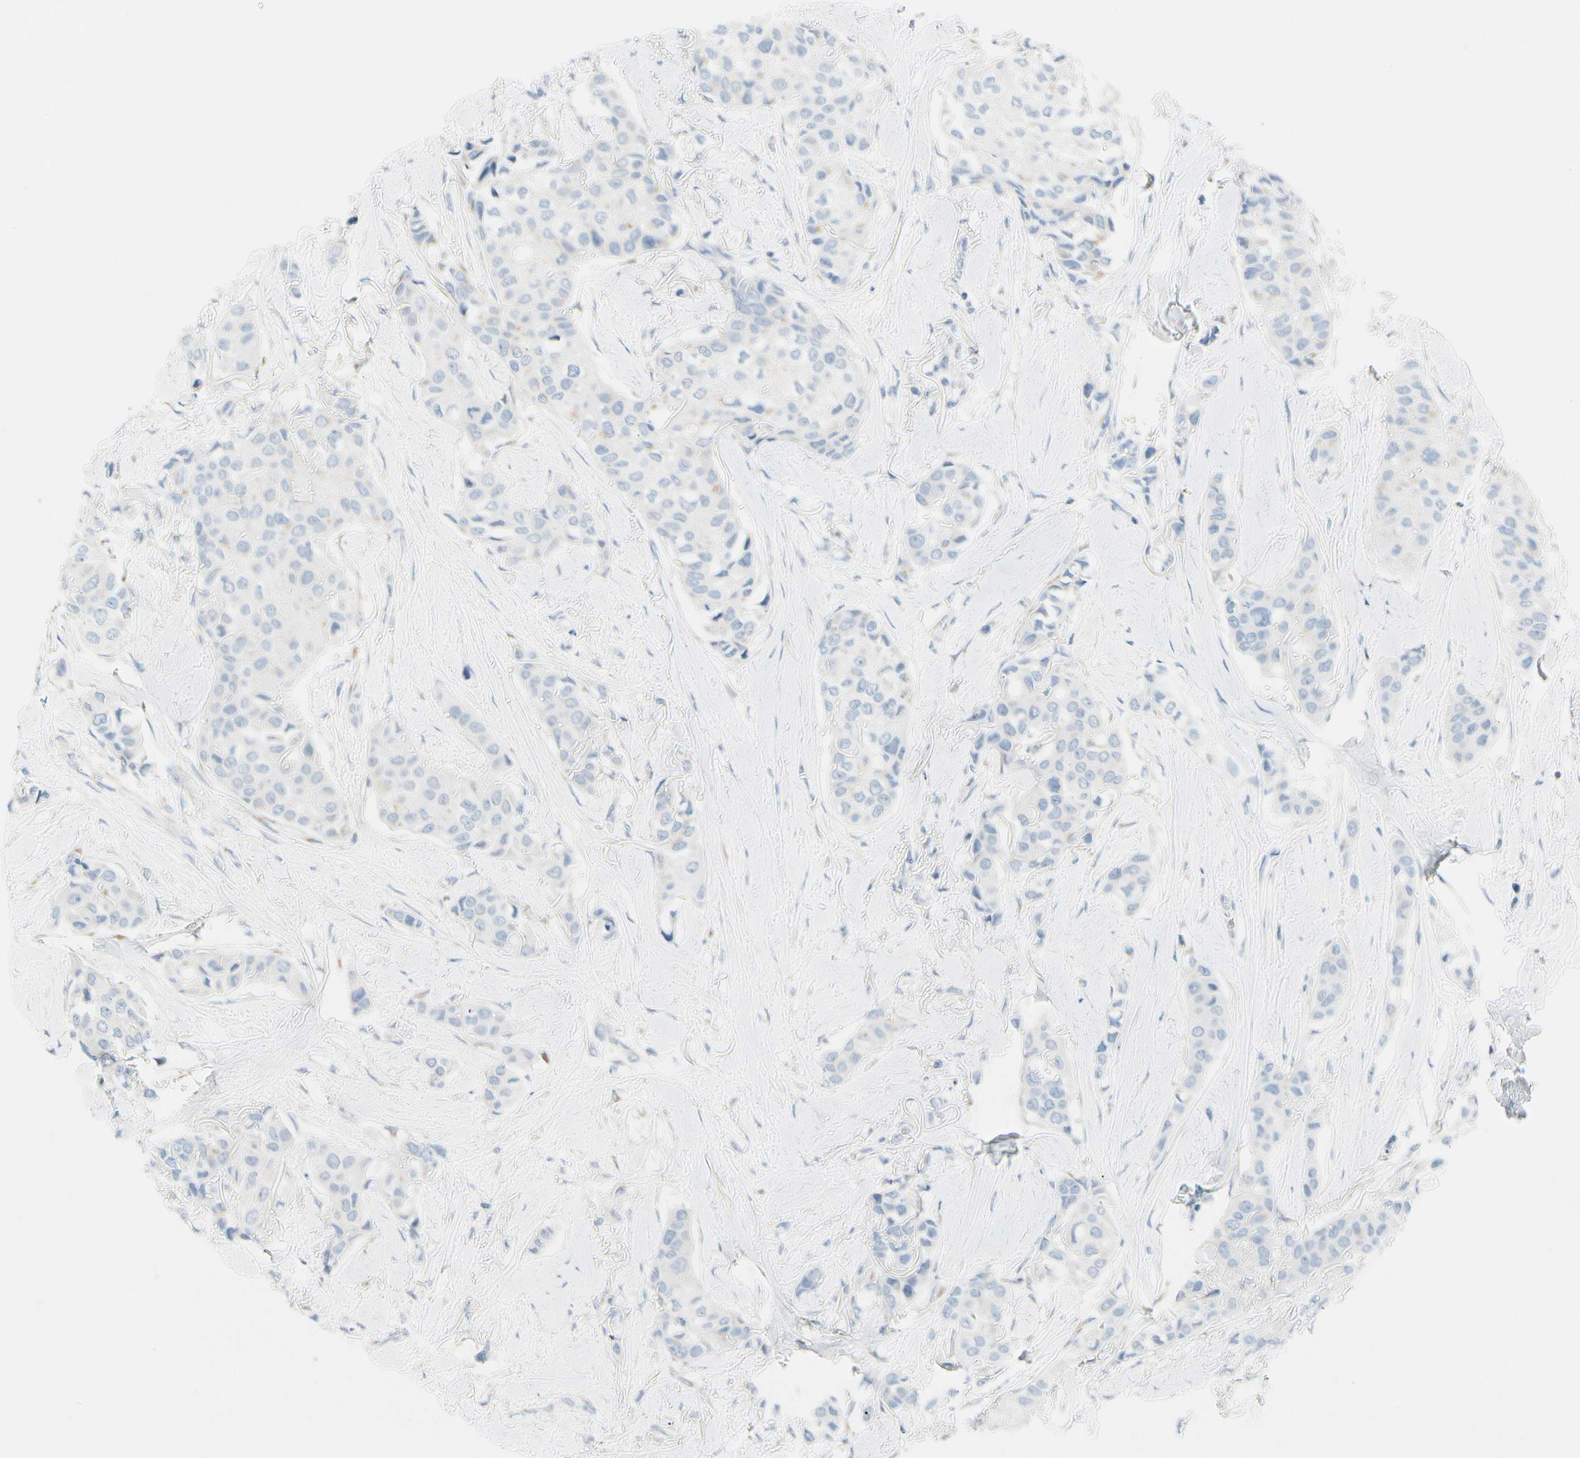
{"staining": {"intensity": "negative", "quantity": "none", "location": "none"}, "tissue": "breast cancer", "cell_type": "Tumor cells", "image_type": "cancer", "snomed": [{"axis": "morphology", "description": "Duct carcinoma"}, {"axis": "topography", "description": "Breast"}], "caption": "Infiltrating ductal carcinoma (breast) was stained to show a protein in brown. There is no significant staining in tumor cells.", "gene": "ABCA3", "patient": {"sex": "female", "age": 80}}